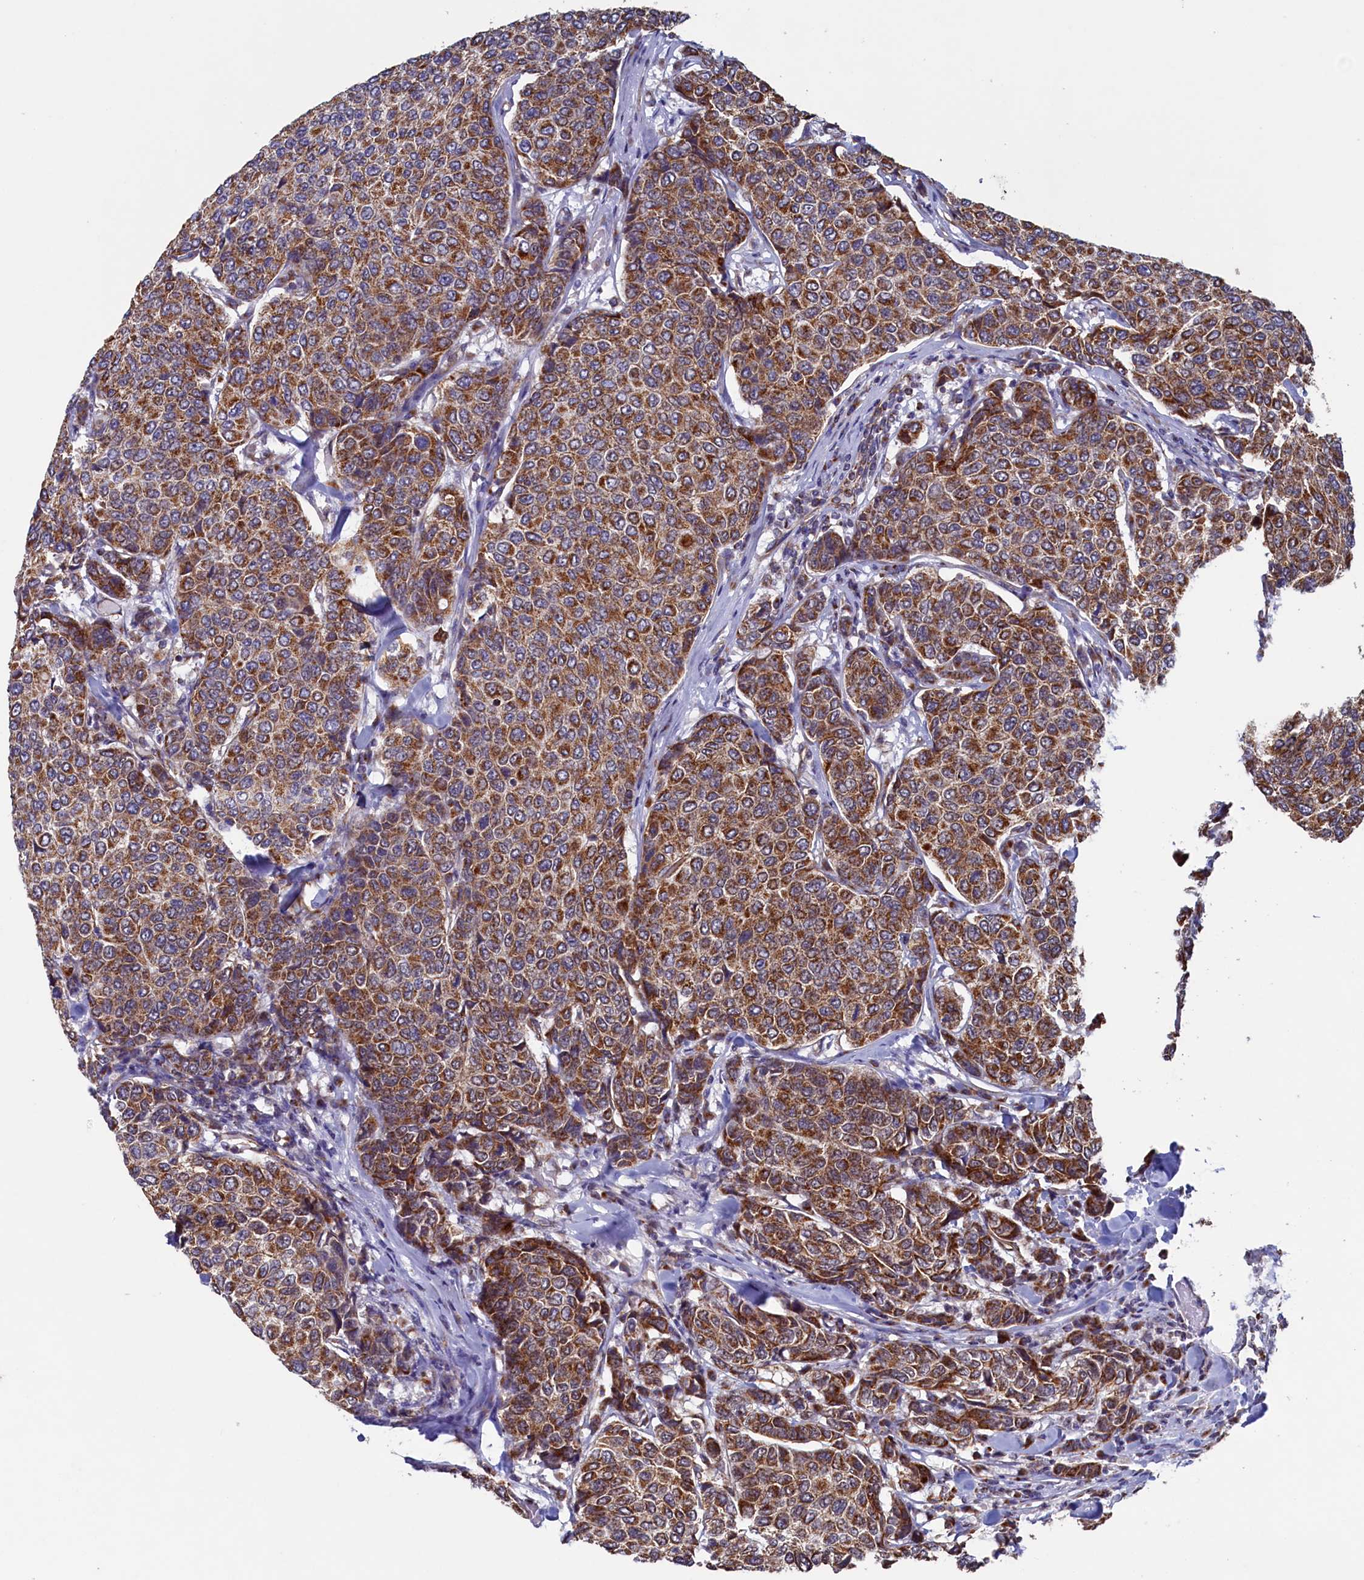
{"staining": {"intensity": "moderate", "quantity": ">75%", "location": "cytoplasmic/membranous"}, "tissue": "breast cancer", "cell_type": "Tumor cells", "image_type": "cancer", "snomed": [{"axis": "morphology", "description": "Duct carcinoma"}, {"axis": "topography", "description": "Breast"}], "caption": "Breast cancer stained with a protein marker shows moderate staining in tumor cells.", "gene": "UBE3B", "patient": {"sex": "female", "age": 55}}